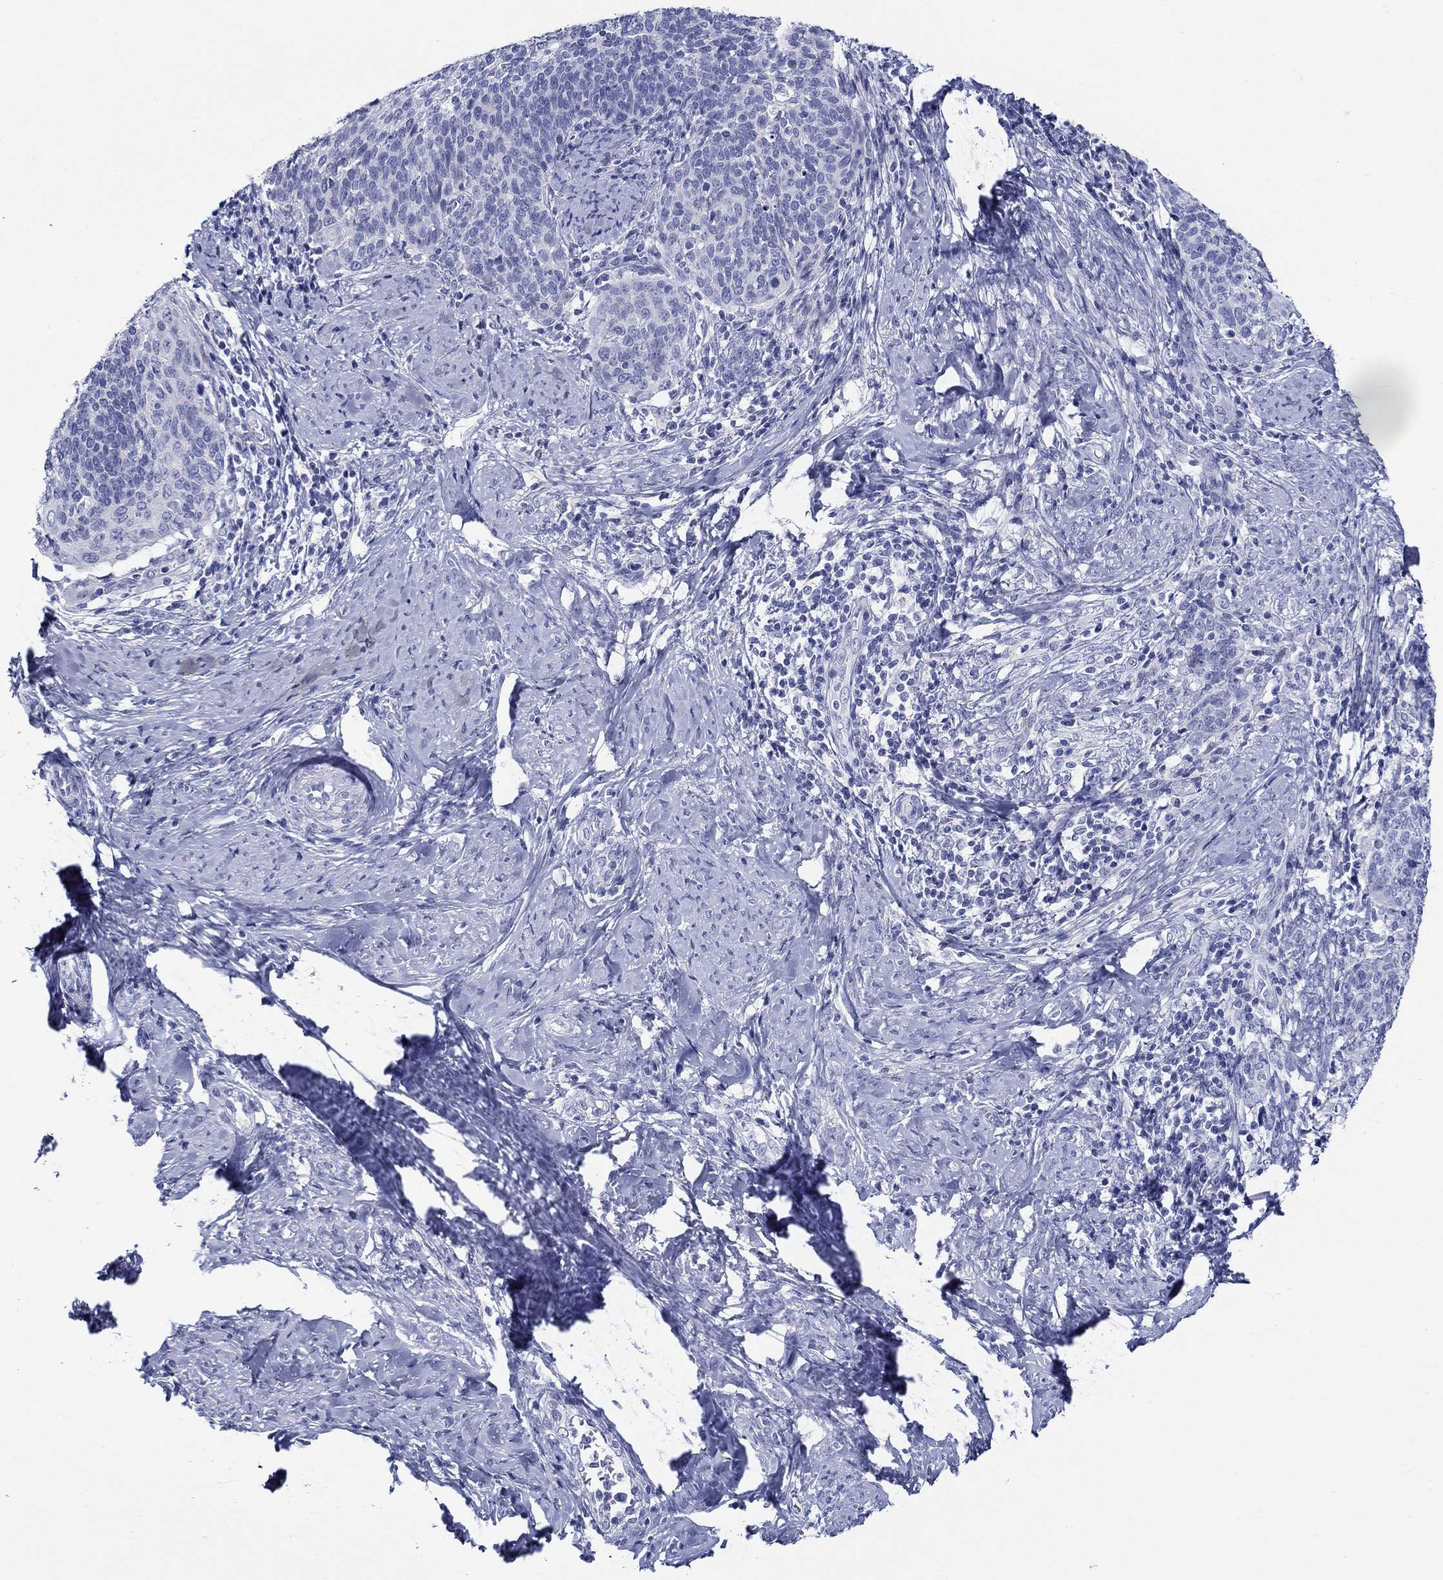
{"staining": {"intensity": "negative", "quantity": "none", "location": "none"}, "tissue": "cervical cancer", "cell_type": "Tumor cells", "image_type": "cancer", "snomed": [{"axis": "morphology", "description": "Normal tissue, NOS"}, {"axis": "morphology", "description": "Squamous cell carcinoma, NOS"}, {"axis": "topography", "description": "Cervix"}], "caption": "There is no significant positivity in tumor cells of squamous cell carcinoma (cervical).", "gene": "CRYGS", "patient": {"sex": "female", "age": 39}}